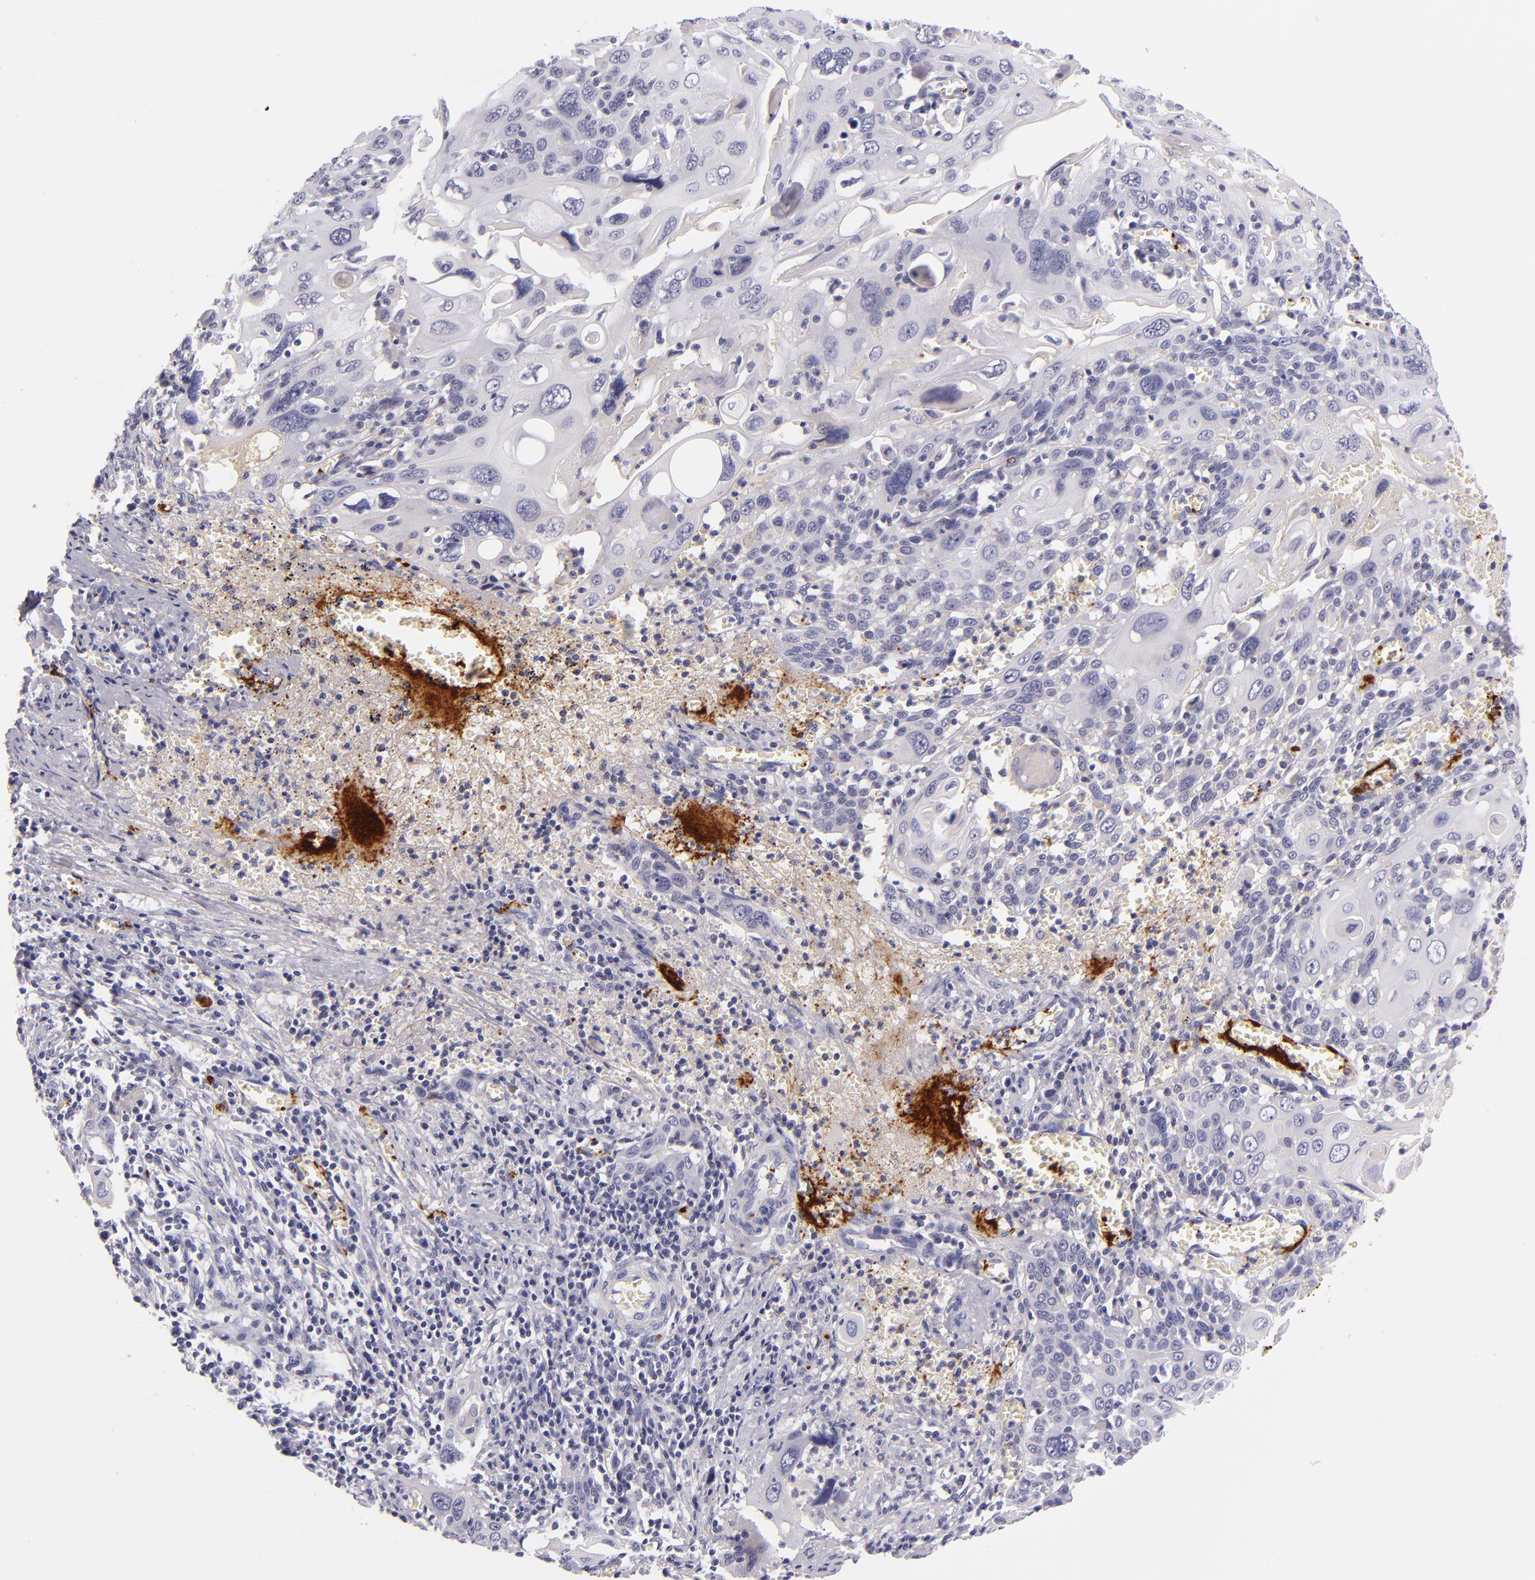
{"staining": {"intensity": "negative", "quantity": "none", "location": "none"}, "tissue": "cervical cancer", "cell_type": "Tumor cells", "image_type": "cancer", "snomed": [{"axis": "morphology", "description": "Squamous cell carcinoma, NOS"}, {"axis": "topography", "description": "Cervix"}], "caption": "Immunohistochemistry of human squamous cell carcinoma (cervical) demonstrates no expression in tumor cells.", "gene": "GP1BA", "patient": {"sex": "female", "age": 54}}